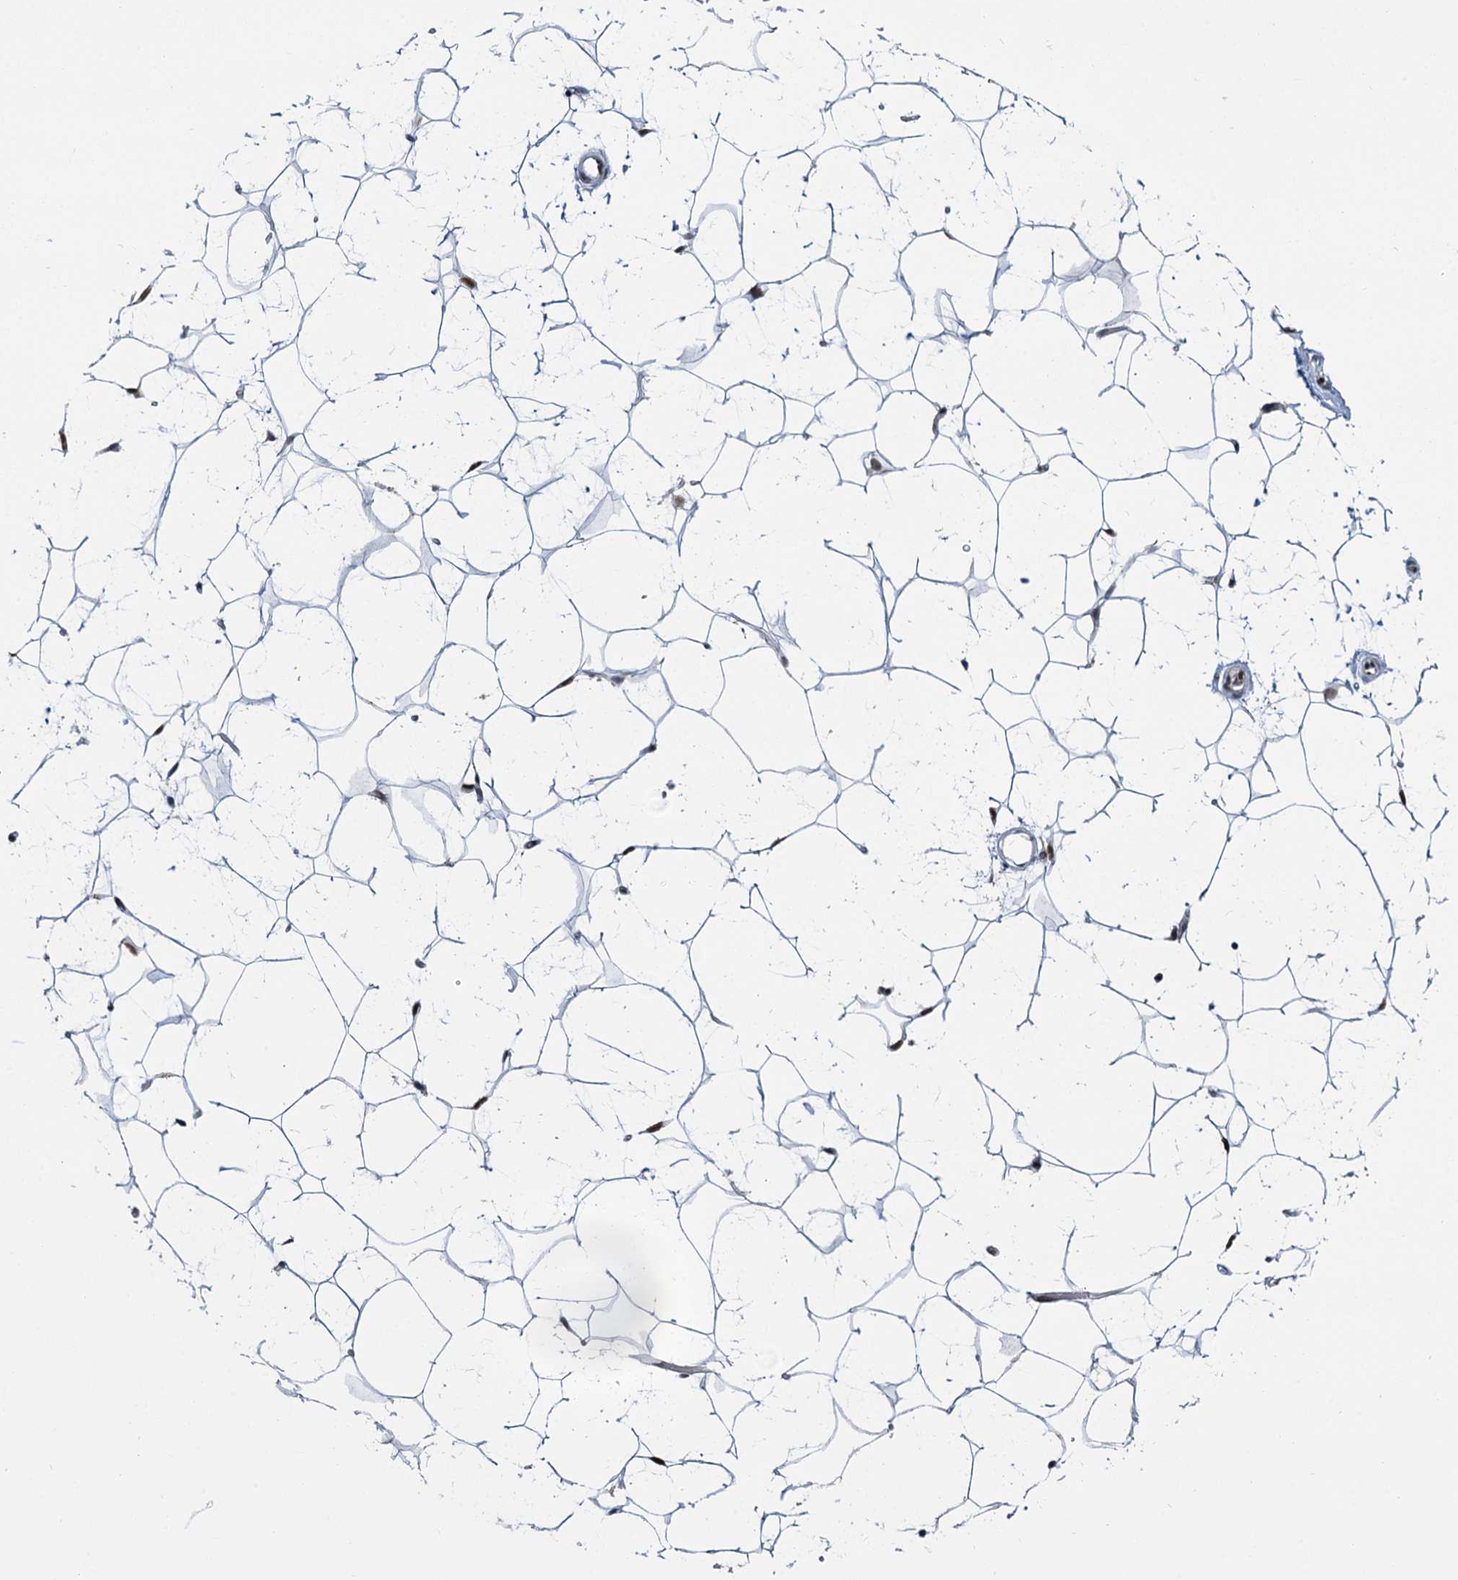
{"staining": {"intensity": "moderate", "quantity": ">75%", "location": "nuclear"}, "tissue": "adipose tissue", "cell_type": "Adipocytes", "image_type": "normal", "snomed": [{"axis": "morphology", "description": "Normal tissue, NOS"}, {"axis": "topography", "description": "Breast"}], "caption": "Protein analysis of benign adipose tissue reveals moderate nuclear staining in approximately >75% of adipocytes.", "gene": "RPRD1A", "patient": {"sex": "female", "age": 26}}